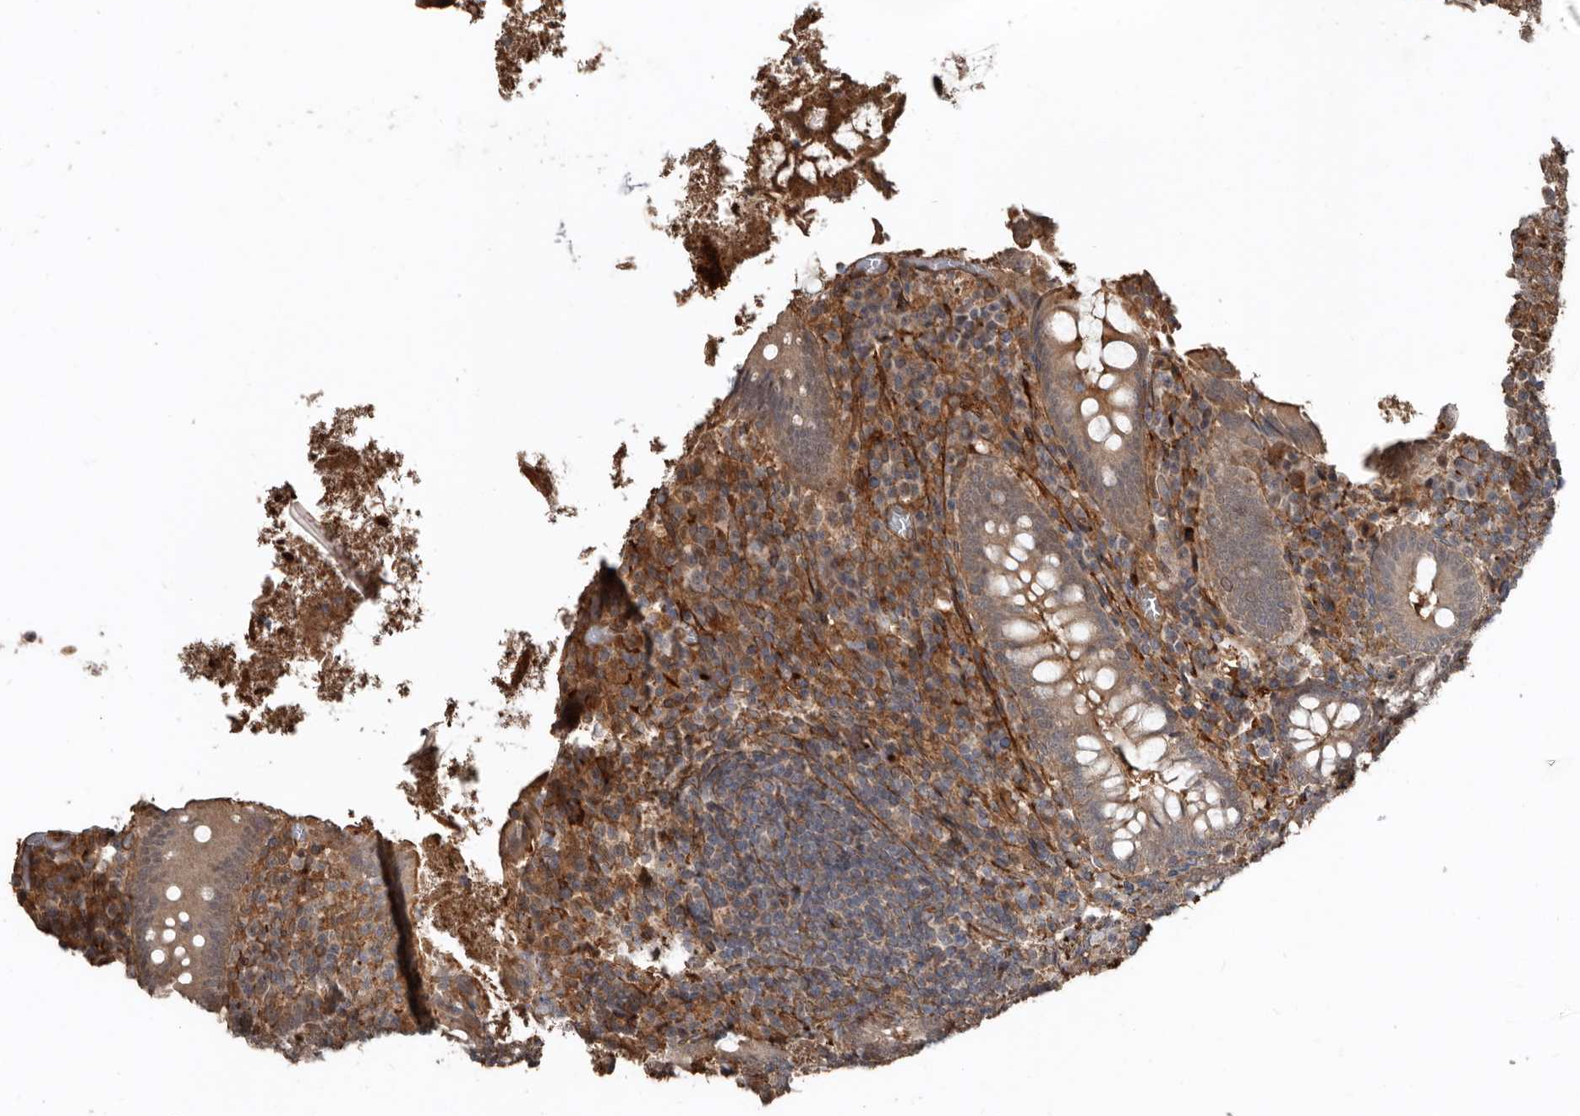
{"staining": {"intensity": "moderate", "quantity": ">75%", "location": "cytoplasmic/membranous"}, "tissue": "appendix", "cell_type": "Glandular cells", "image_type": "normal", "snomed": [{"axis": "morphology", "description": "Normal tissue, NOS"}, {"axis": "topography", "description": "Appendix"}], "caption": "Human appendix stained with a brown dye displays moderate cytoplasmic/membranous positive positivity in about >75% of glandular cells.", "gene": "EXOC3L1", "patient": {"sex": "female", "age": 17}}